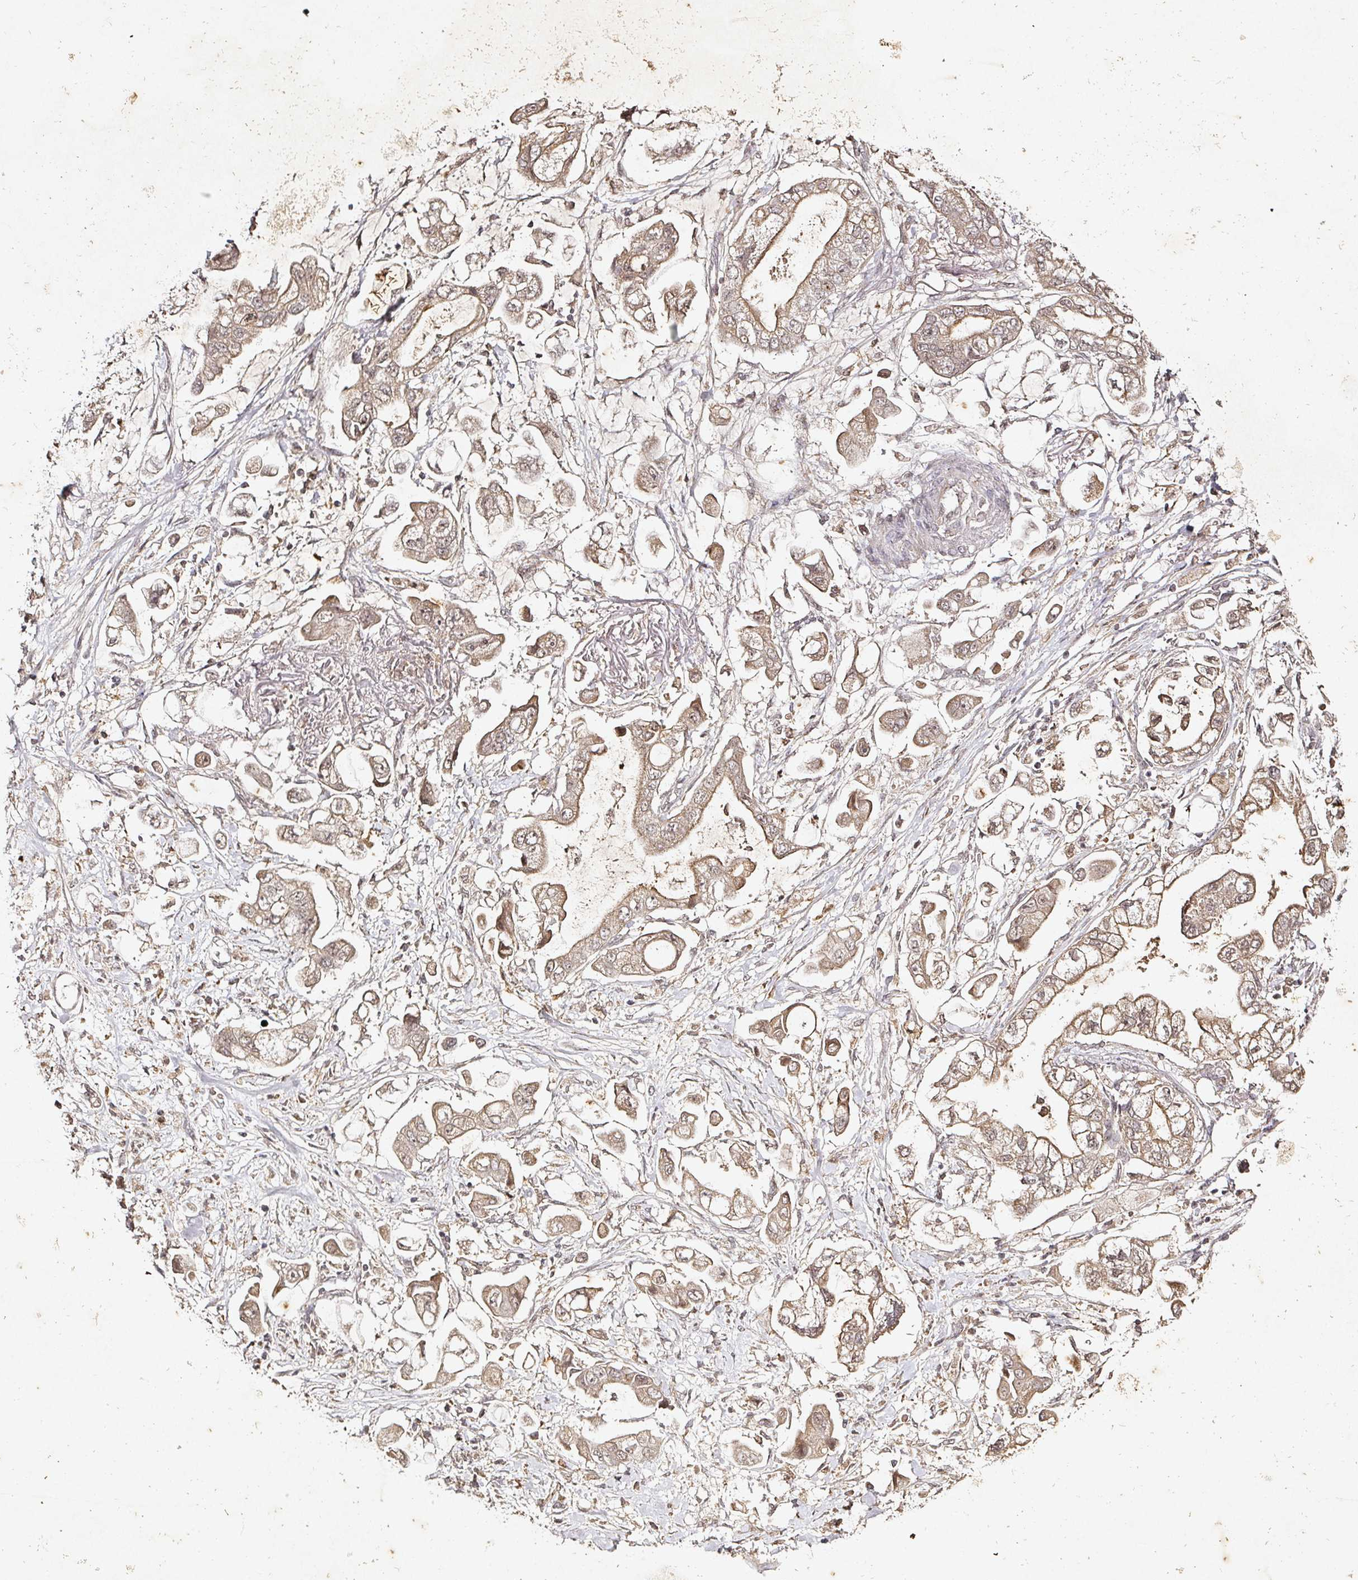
{"staining": {"intensity": "weak", "quantity": ">75%", "location": "cytoplasmic/membranous"}, "tissue": "stomach cancer", "cell_type": "Tumor cells", "image_type": "cancer", "snomed": [{"axis": "morphology", "description": "Adenocarcinoma, NOS"}, {"axis": "topography", "description": "Stomach"}], "caption": "Protein expression analysis of stomach cancer (adenocarcinoma) exhibits weak cytoplasmic/membranous staining in approximately >75% of tumor cells.", "gene": "CAPN5", "patient": {"sex": "male", "age": 62}}